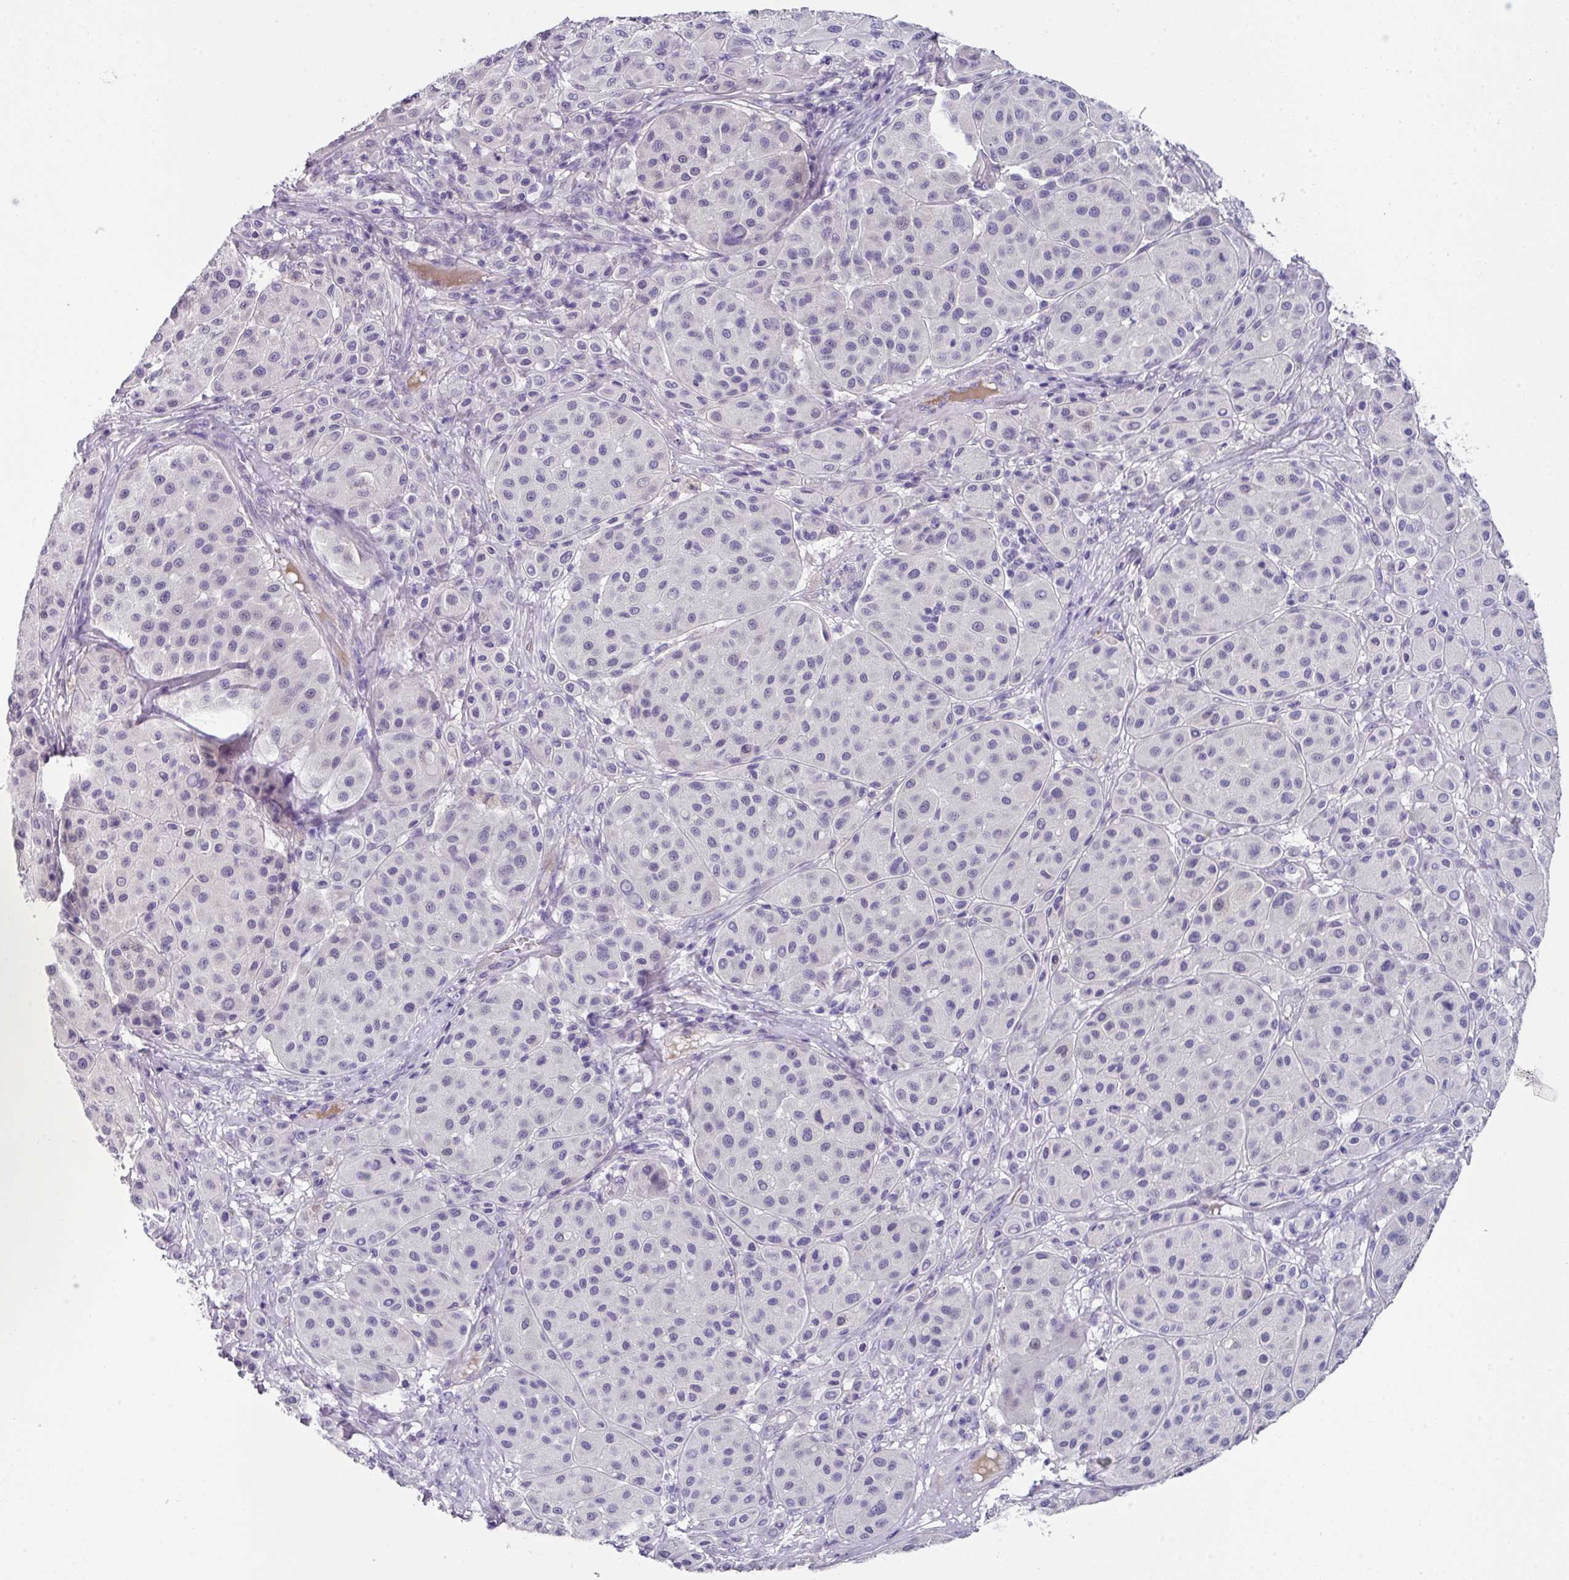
{"staining": {"intensity": "negative", "quantity": "none", "location": "none"}, "tissue": "melanoma", "cell_type": "Tumor cells", "image_type": "cancer", "snomed": [{"axis": "morphology", "description": "Malignant melanoma, Metastatic site"}, {"axis": "topography", "description": "Smooth muscle"}], "caption": "A histopathology image of human malignant melanoma (metastatic site) is negative for staining in tumor cells. (IHC, brightfield microscopy, high magnification).", "gene": "DEFB115", "patient": {"sex": "male", "age": 41}}